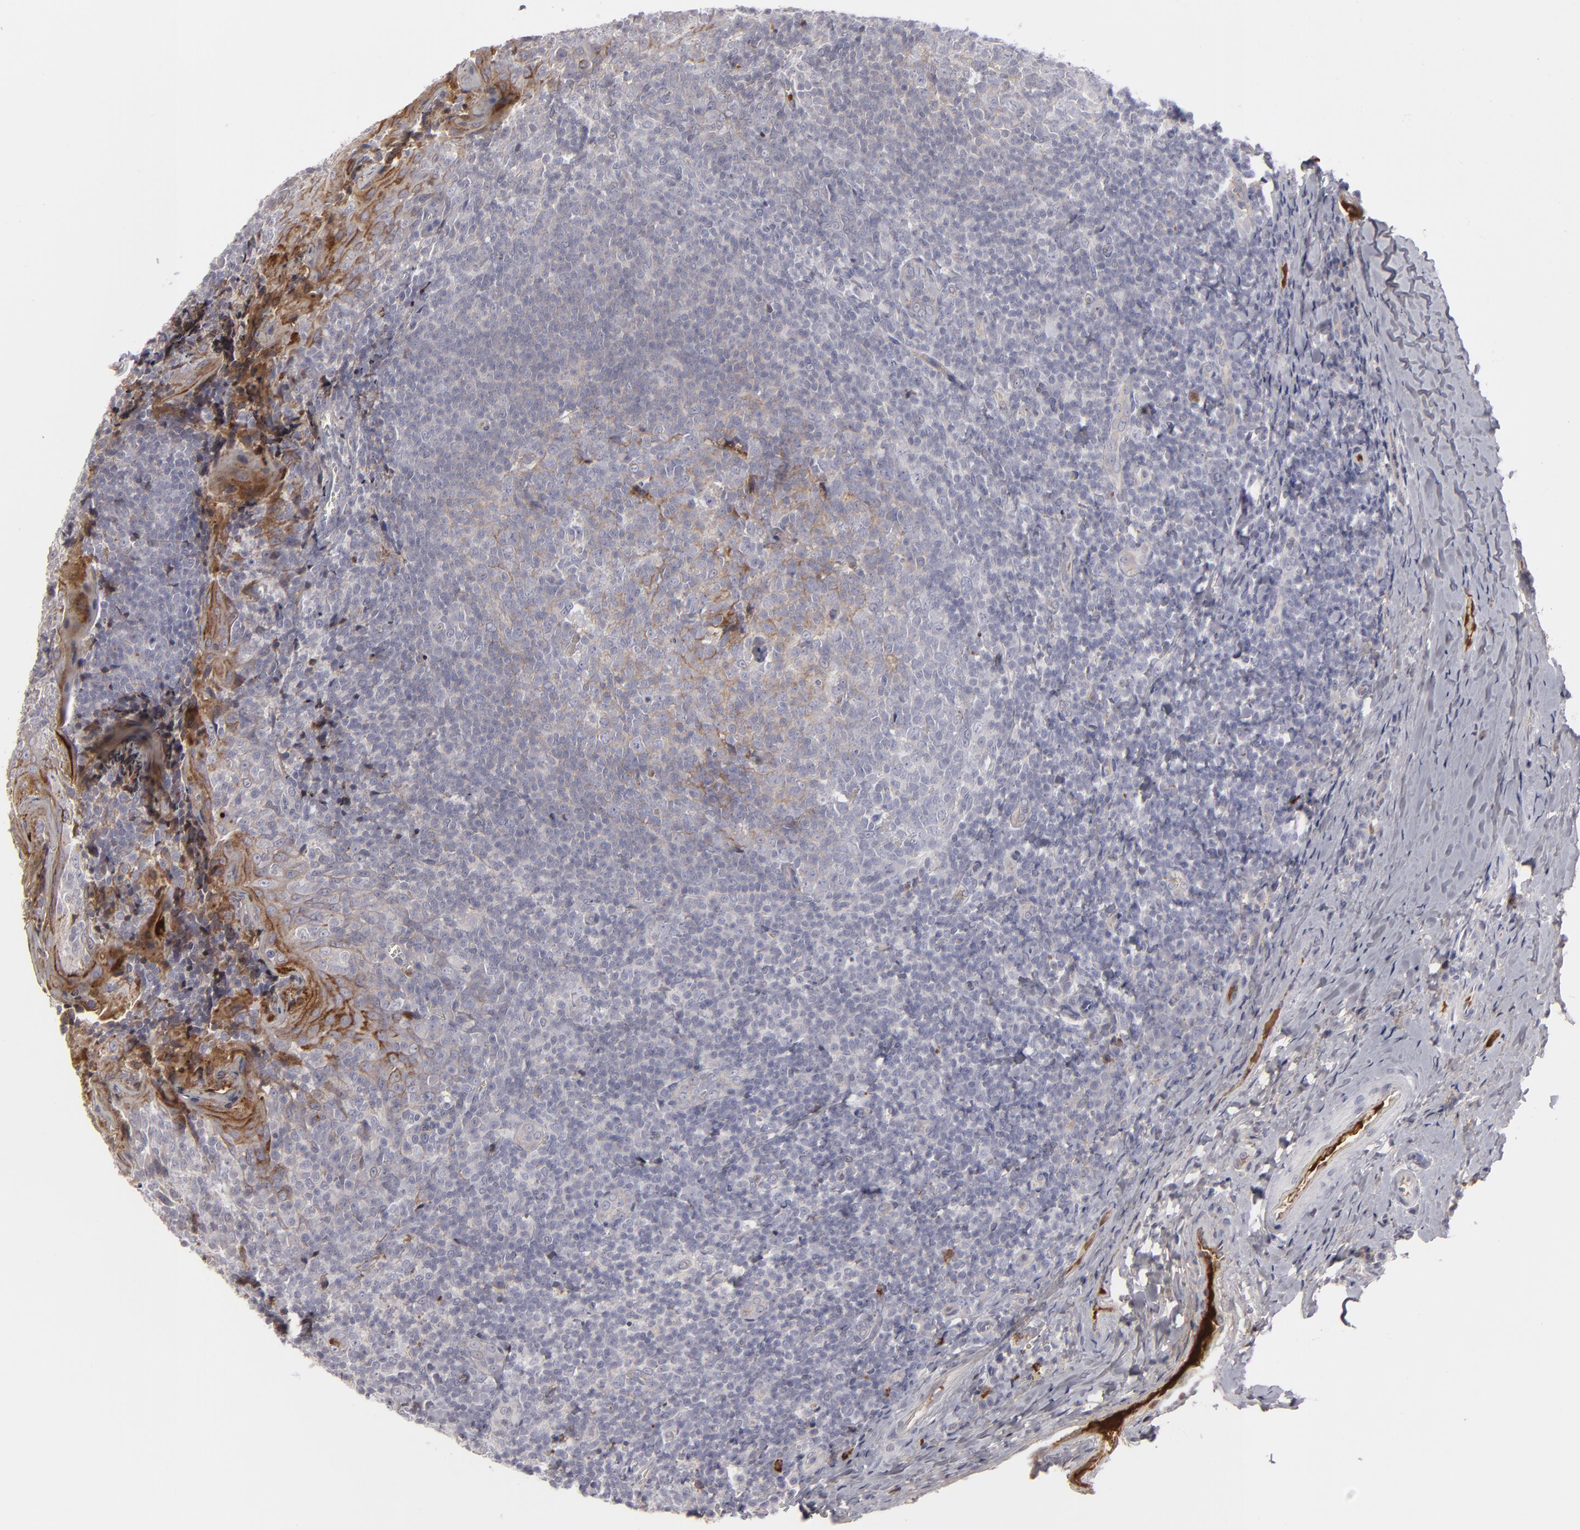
{"staining": {"intensity": "negative", "quantity": "none", "location": "none"}, "tissue": "tonsil", "cell_type": "Germinal center cells", "image_type": "normal", "snomed": [{"axis": "morphology", "description": "Normal tissue, NOS"}, {"axis": "topography", "description": "Tonsil"}], "caption": "High magnification brightfield microscopy of normal tonsil stained with DAB (3,3'-diaminobenzidine) (brown) and counterstained with hematoxylin (blue): germinal center cells show no significant positivity. The staining is performed using DAB (3,3'-diaminobenzidine) brown chromogen with nuclei counter-stained in using hematoxylin.", "gene": "LRG1", "patient": {"sex": "male", "age": 31}}